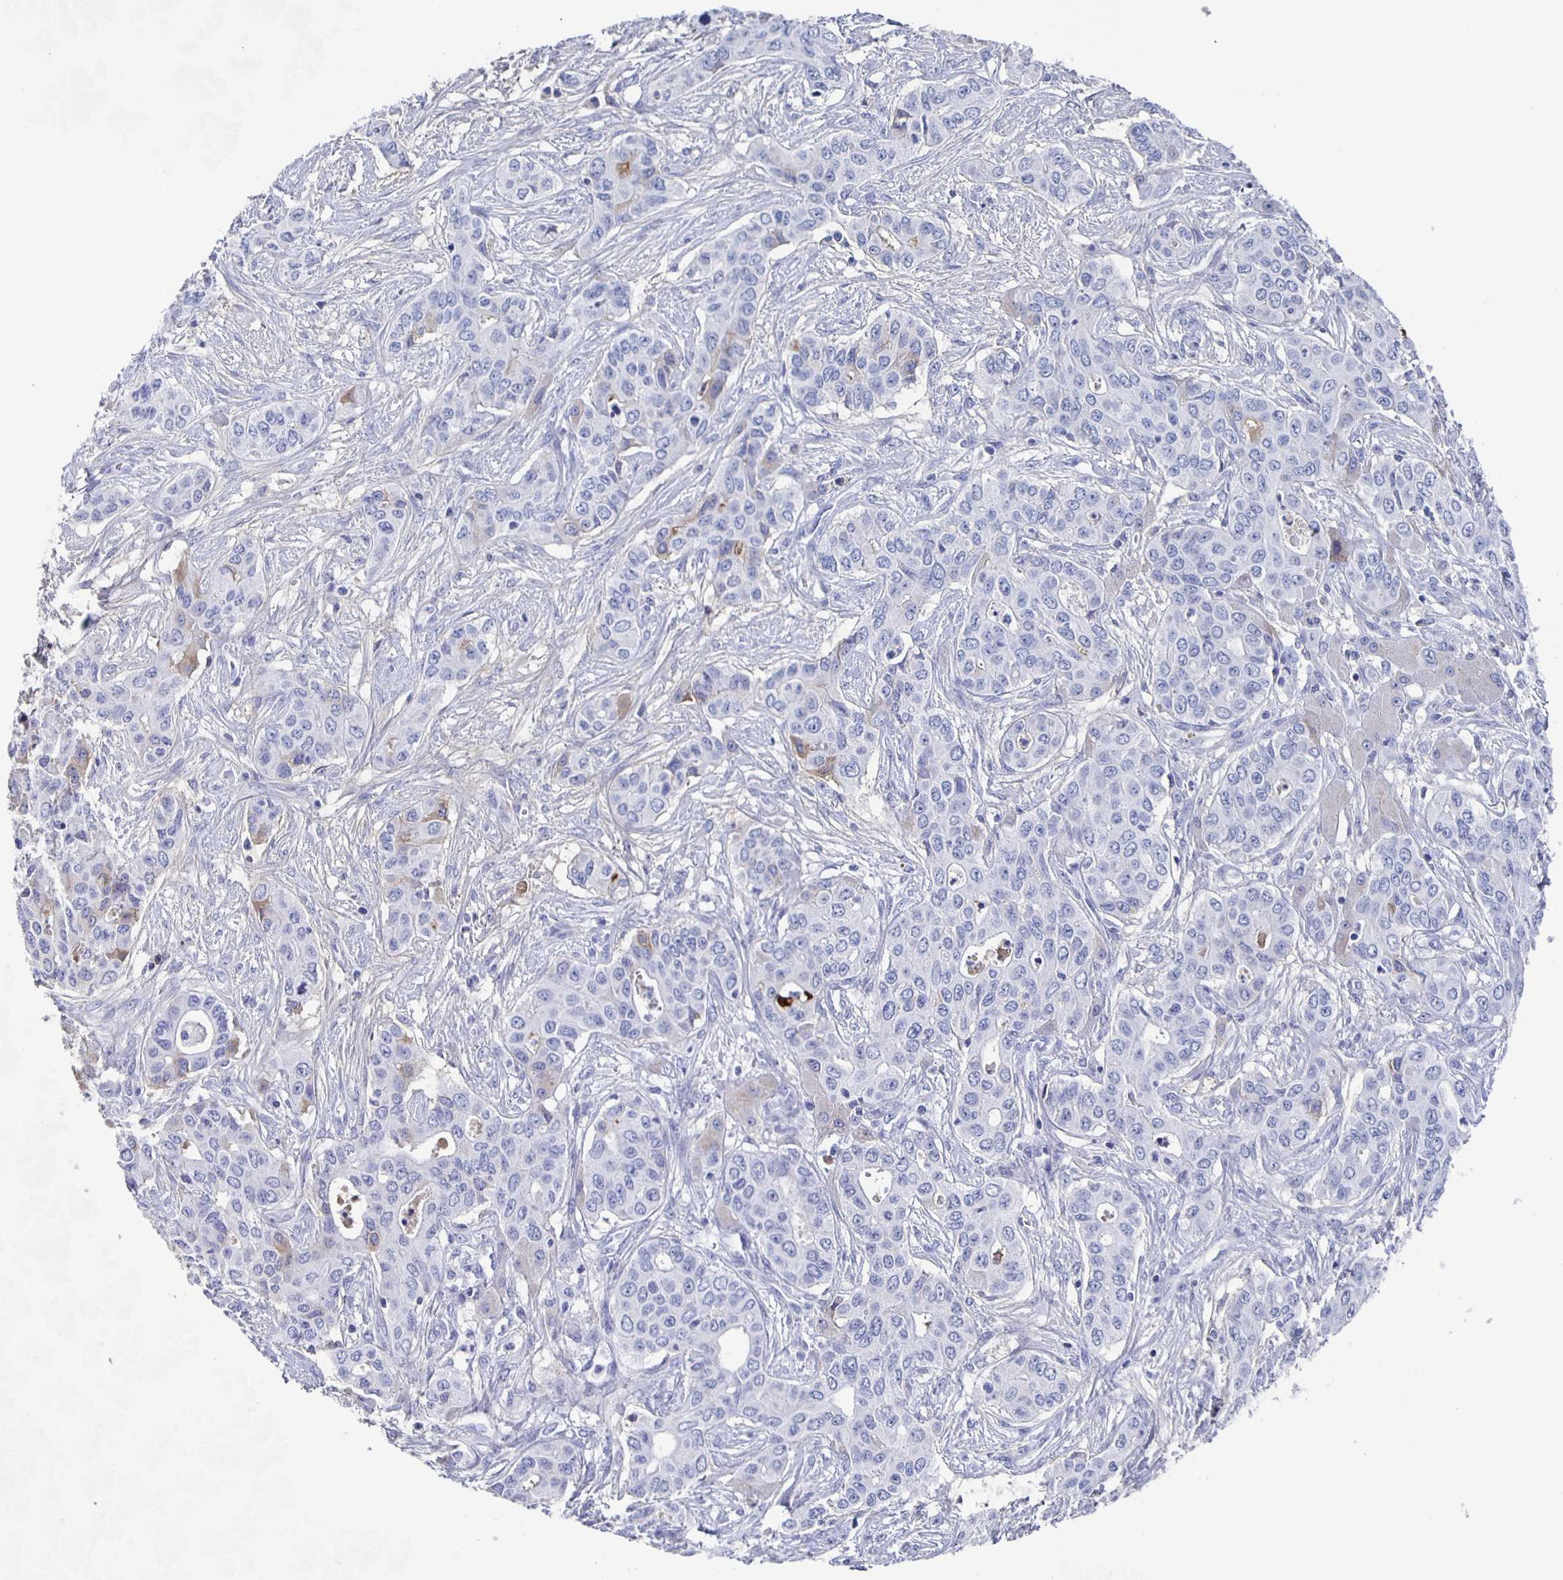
{"staining": {"intensity": "weak", "quantity": "<25%", "location": "cytoplasmic/membranous"}, "tissue": "liver cancer", "cell_type": "Tumor cells", "image_type": "cancer", "snomed": [{"axis": "morphology", "description": "Cholangiocarcinoma"}, {"axis": "topography", "description": "Liver"}], "caption": "The photomicrograph displays no significant positivity in tumor cells of liver cancer (cholangiocarcinoma). (Immunohistochemistry (ihc), brightfield microscopy, high magnification).", "gene": "FGA", "patient": {"sex": "female", "age": 65}}